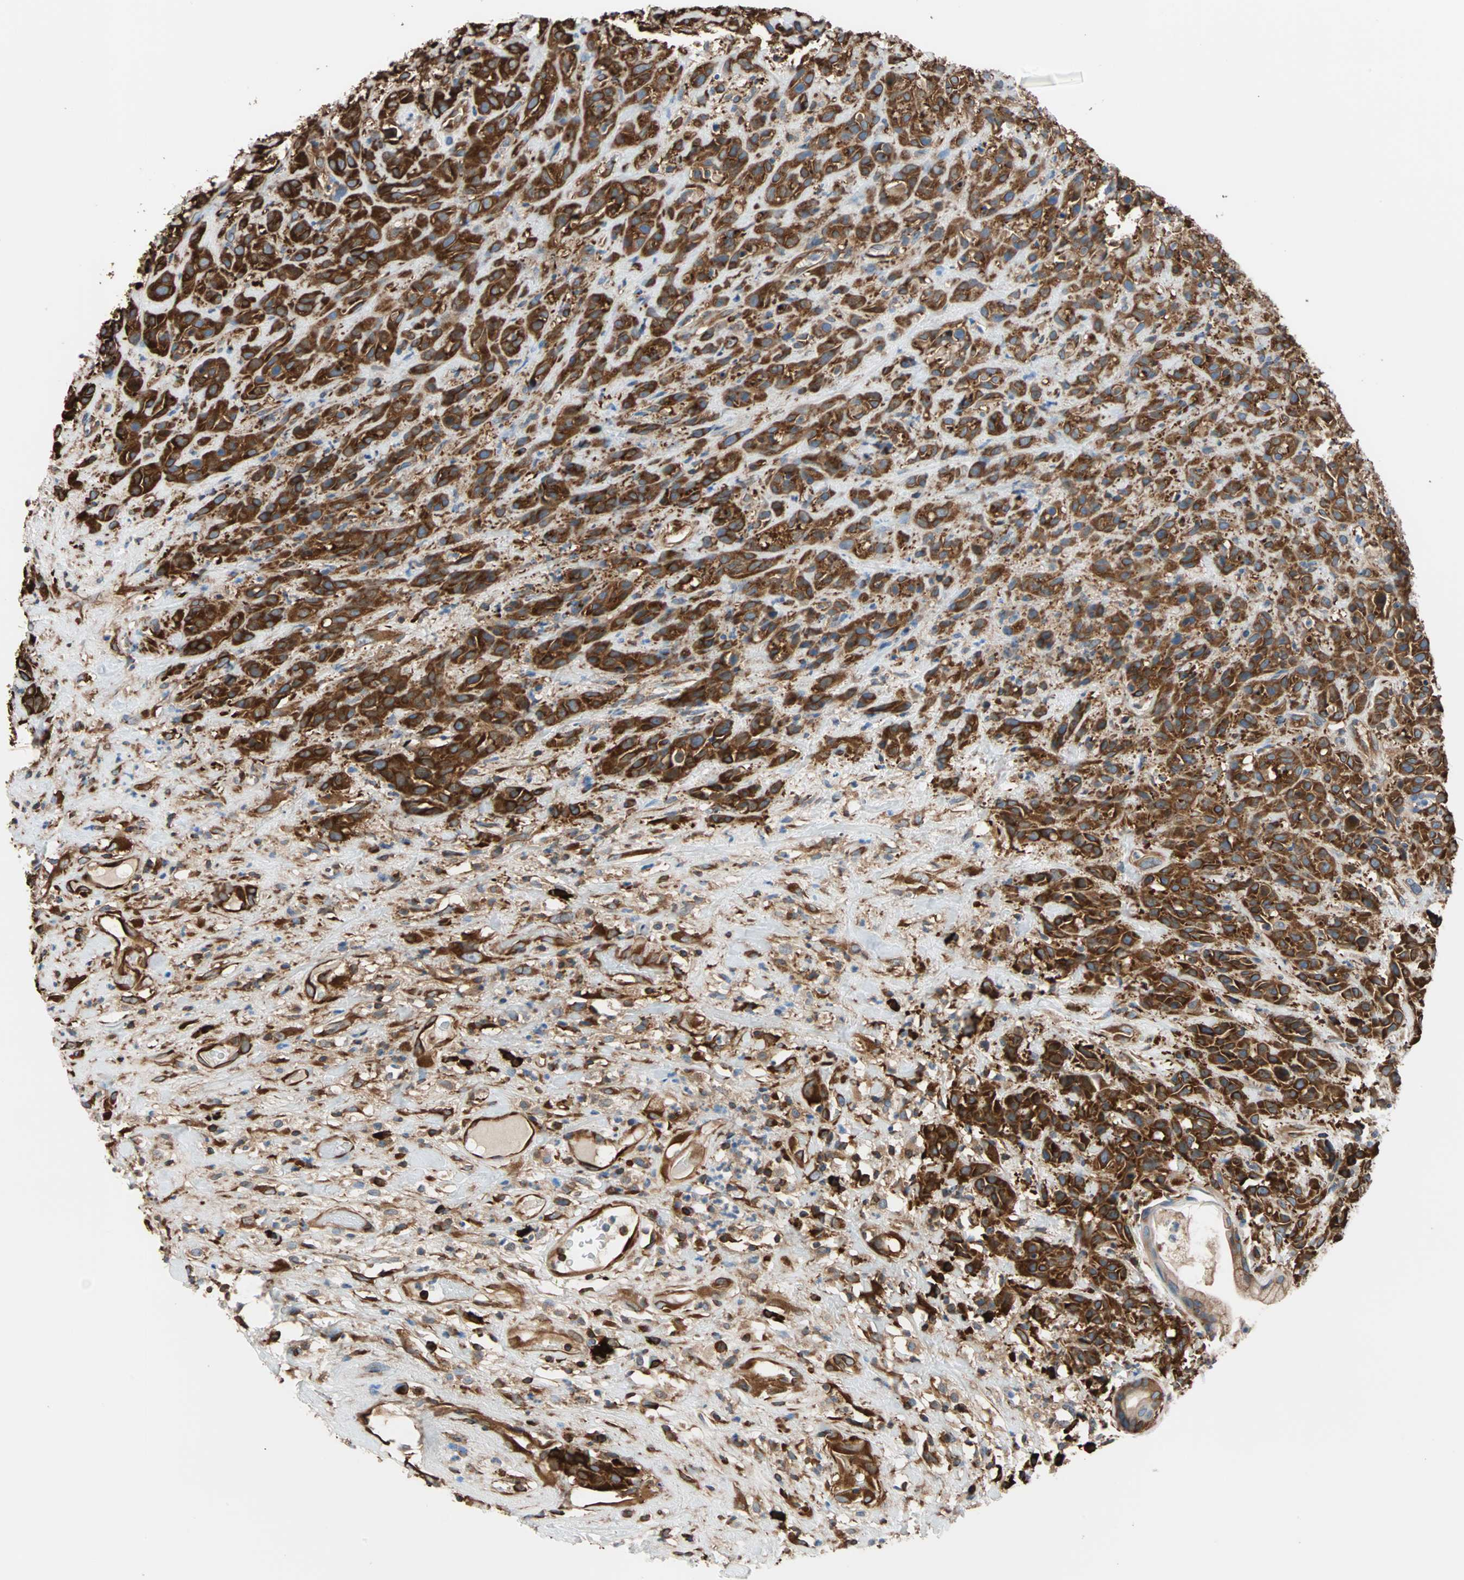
{"staining": {"intensity": "strong", "quantity": "25%-75%", "location": "cytoplasmic/membranous"}, "tissue": "head and neck cancer", "cell_type": "Tumor cells", "image_type": "cancer", "snomed": [{"axis": "morphology", "description": "Normal tissue, NOS"}, {"axis": "morphology", "description": "Squamous cell carcinoma, NOS"}, {"axis": "topography", "description": "Cartilage tissue"}, {"axis": "topography", "description": "Head-Neck"}], "caption": "IHC of head and neck cancer demonstrates high levels of strong cytoplasmic/membranous staining in approximately 25%-75% of tumor cells.", "gene": "EEF2", "patient": {"sex": "male", "age": 62}}